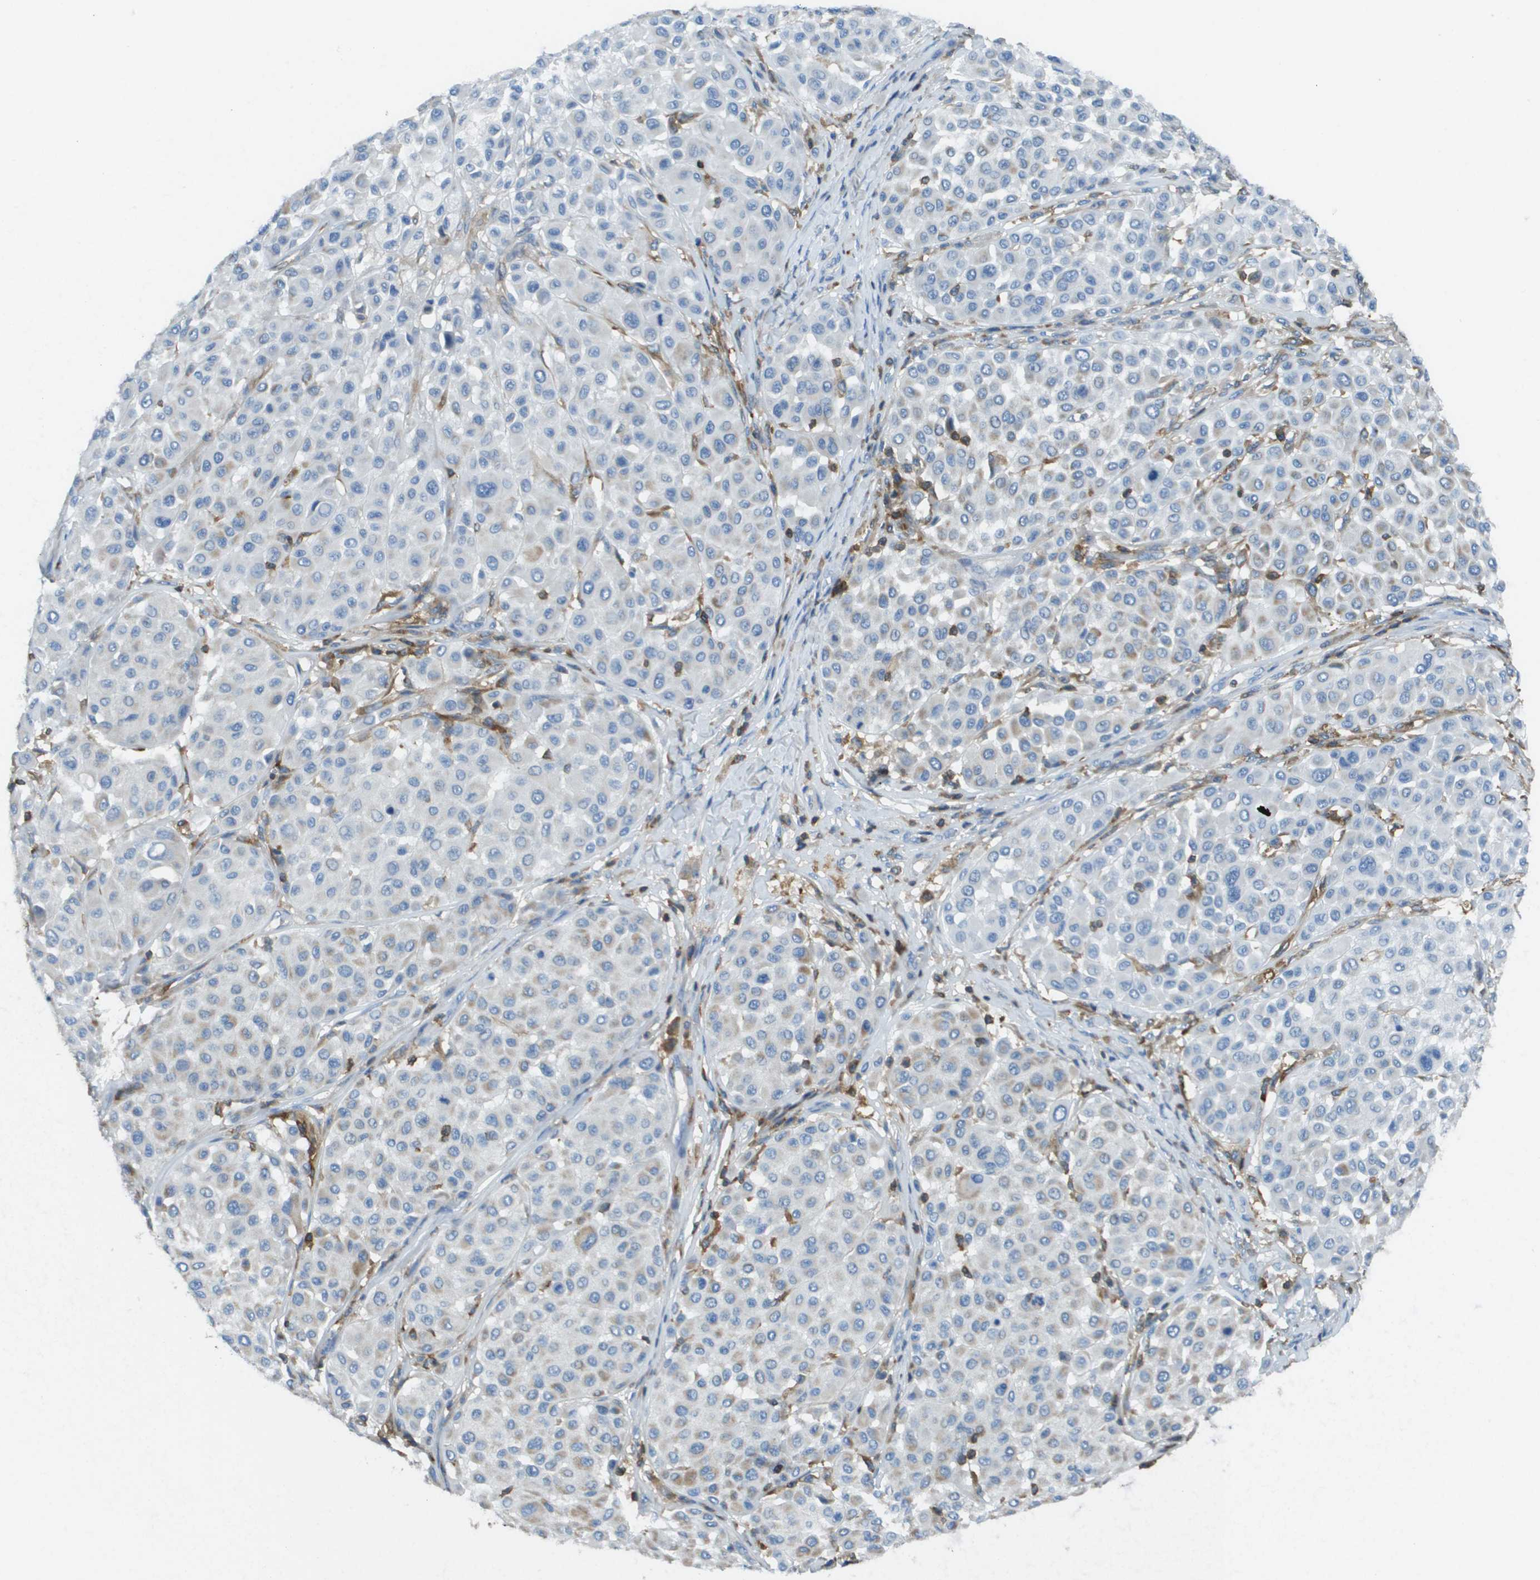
{"staining": {"intensity": "negative", "quantity": "none", "location": "none"}, "tissue": "melanoma", "cell_type": "Tumor cells", "image_type": "cancer", "snomed": [{"axis": "morphology", "description": "Malignant melanoma, Metastatic site"}, {"axis": "topography", "description": "Soft tissue"}], "caption": "There is no significant expression in tumor cells of melanoma.", "gene": "APBB1IP", "patient": {"sex": "male", "age": 41}}